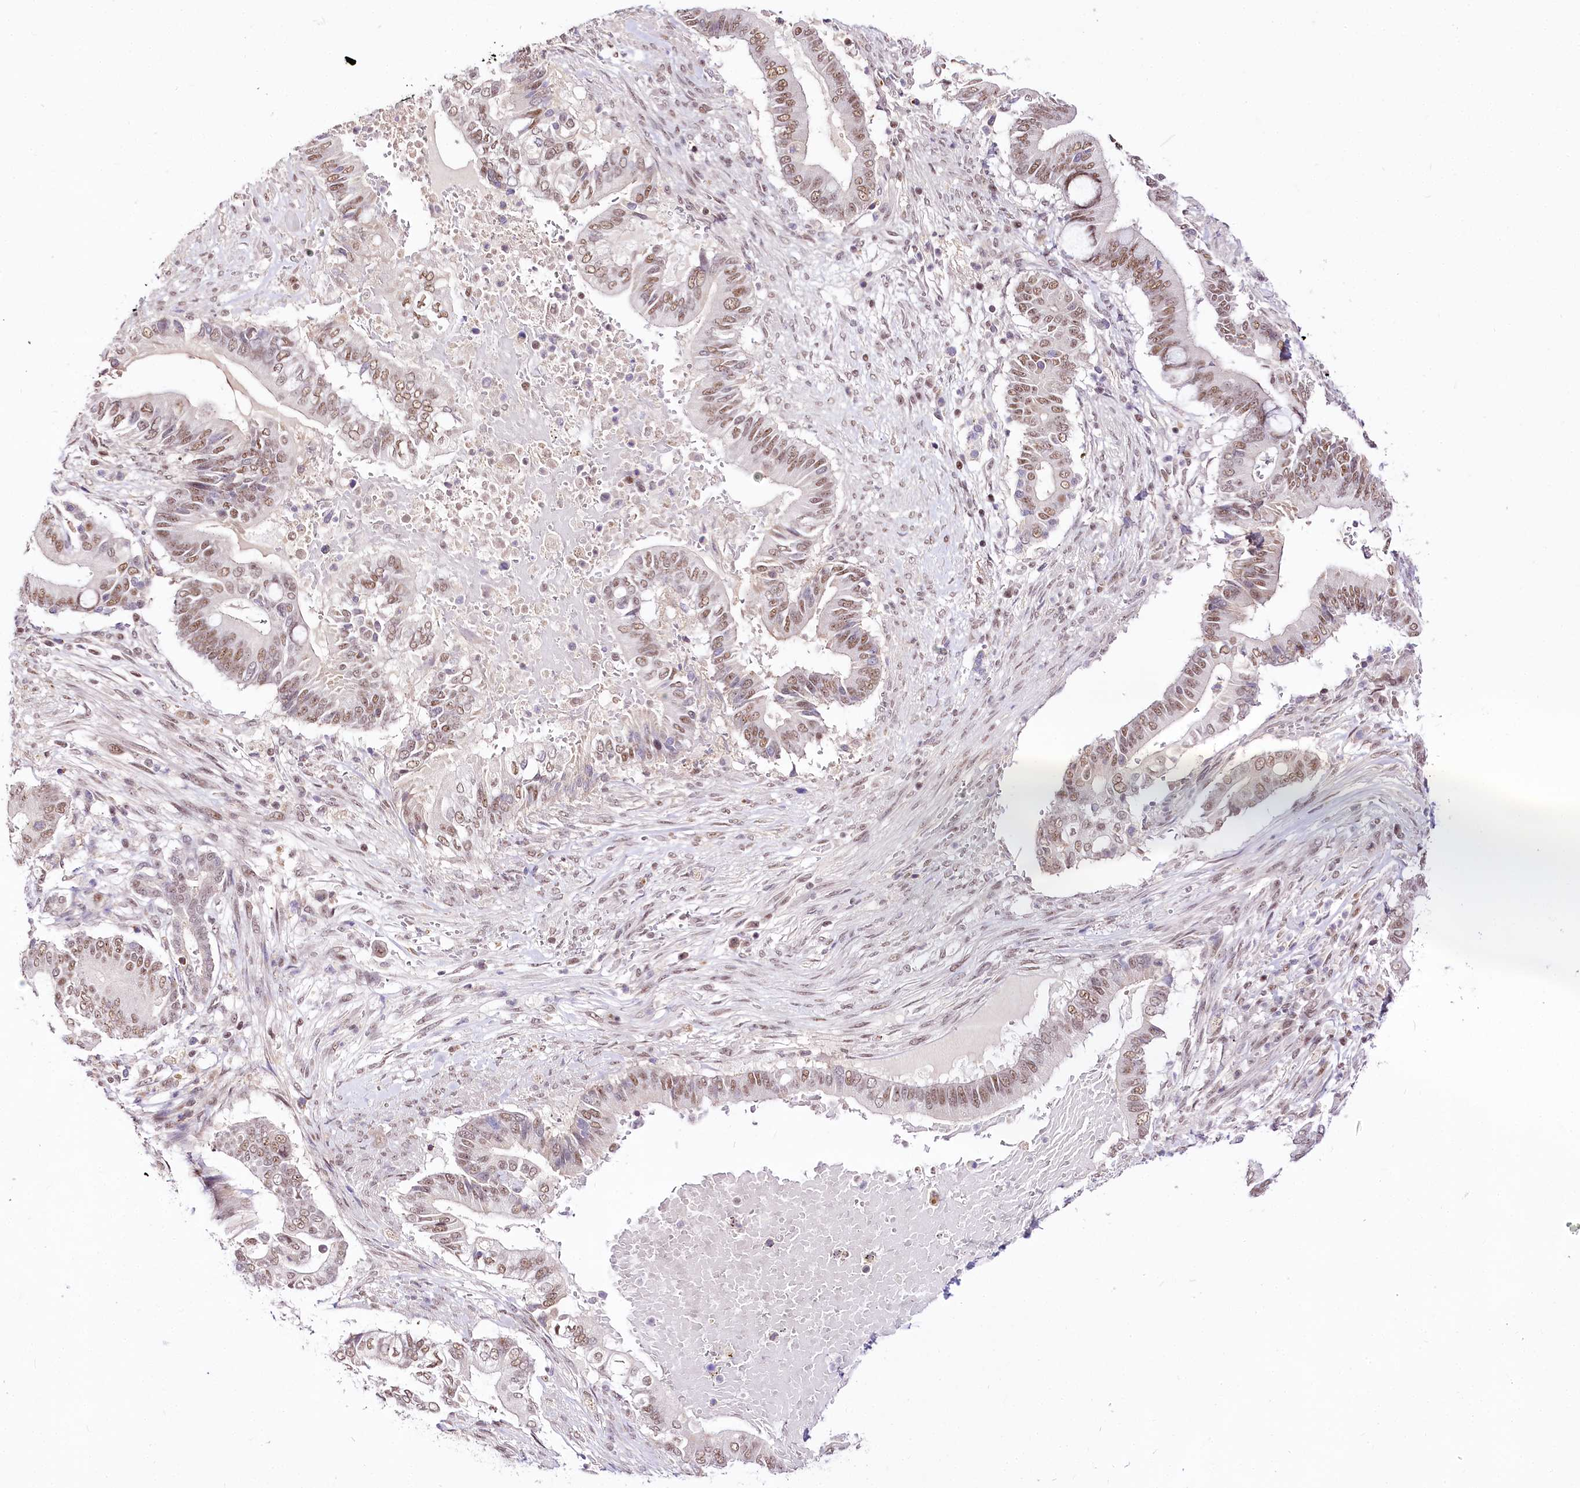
{"staining": {"intensity": "moderate", "quantity": ">75%", "location": "nuclear"}, "tissue": "pancreatic cancer", "cell_type": "Tumor cells", "image_type": "cancer", "snomed": [{"axis": "morphology", "description": "Adenocarcinoma, NOS"}, {"axis": "topography", "description": "Pancreas"}], "caption": "This is a histology image of immunohistochemistry staining of pancreatic adenocarcinoma, which shows moderate staining in the nuclear of tumor cells.", "gene": "POLA2", "patient": {"sex": "male", "age": 68}}